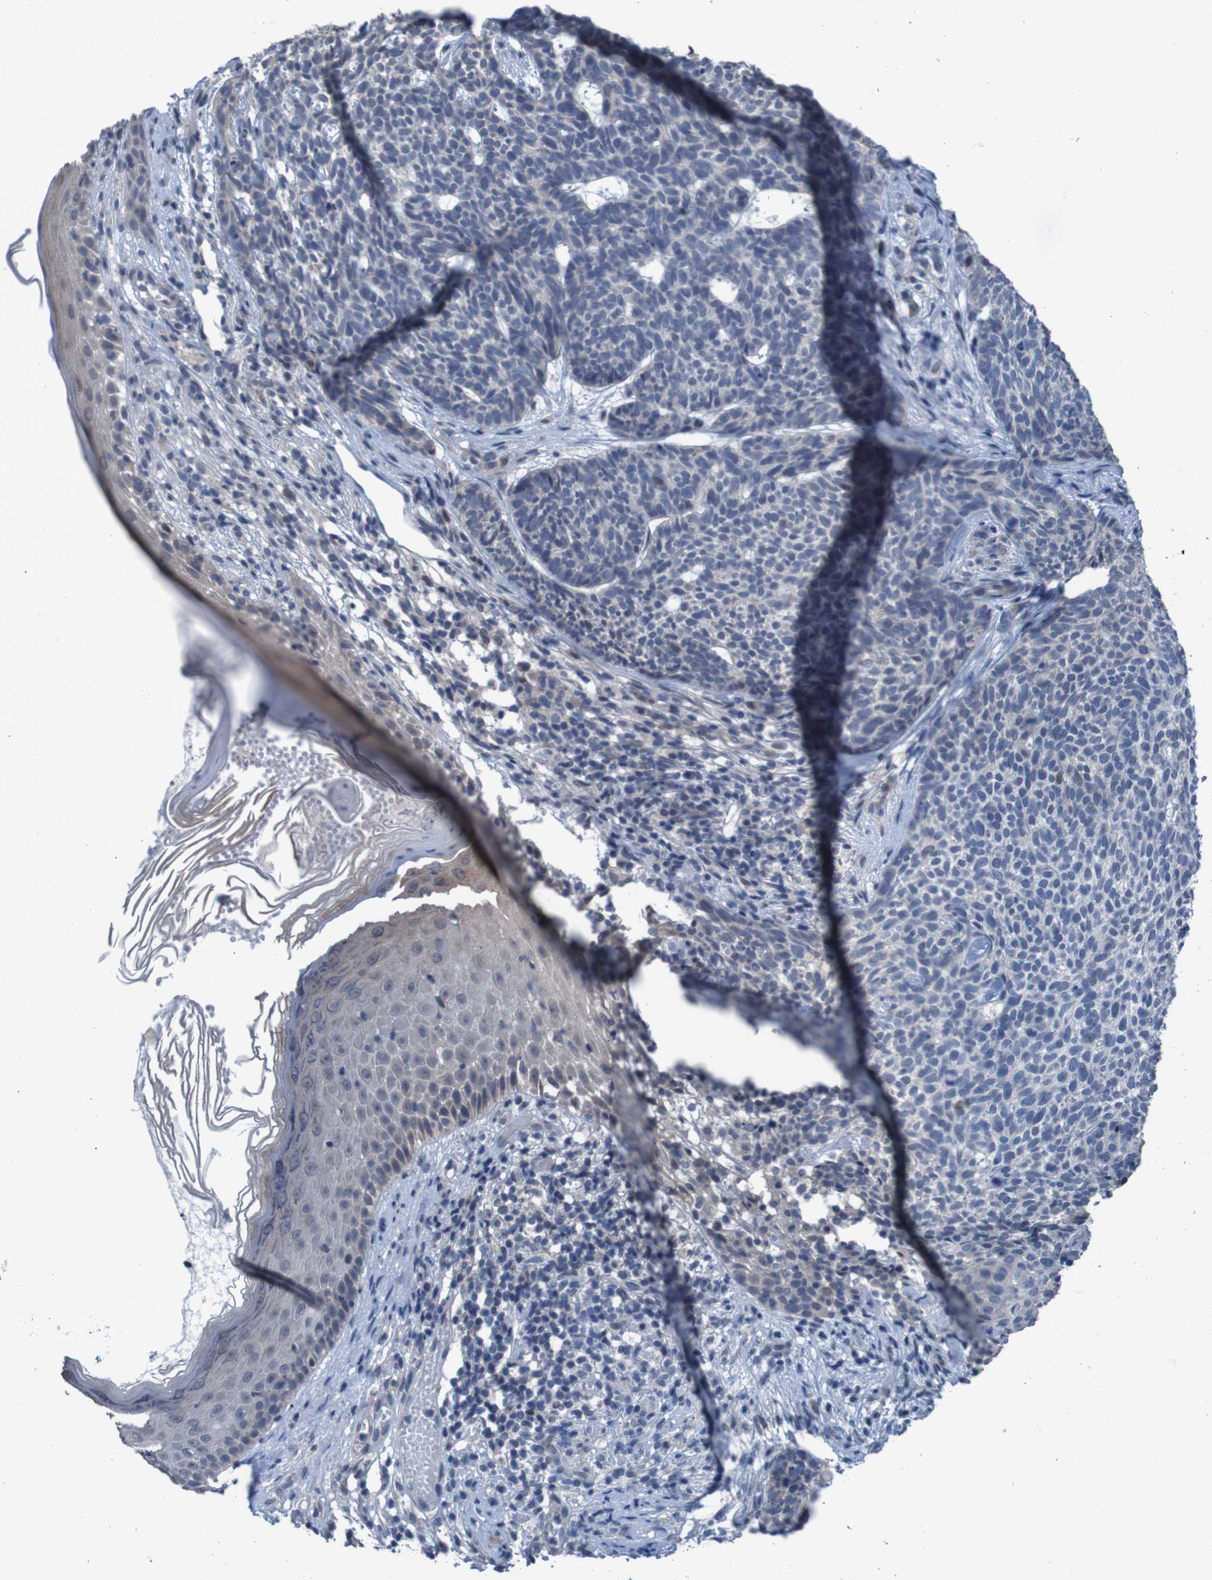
{"staining": {"intensity": "negative", "quantity": "none", "location": "none"}, "tissue": "skin cancer", "cell_type": "Tumor cells", "image_type": "cancer", "snomed": [{"axis": "morphology", "description": "Basal cell carcinoma"}, {"axis": "topography", "description": "Skin"}], "caption": "Tumor cells show no significant protein expression in skin basal cell carcinoma. The staining is performed using DAB (3,3'-diaminobenzidine) brown chromogen with nuclei counter-stained in using hematoxylin.", "gene": "CLDN18", "patient": {"sex": "female", "age": 84}}